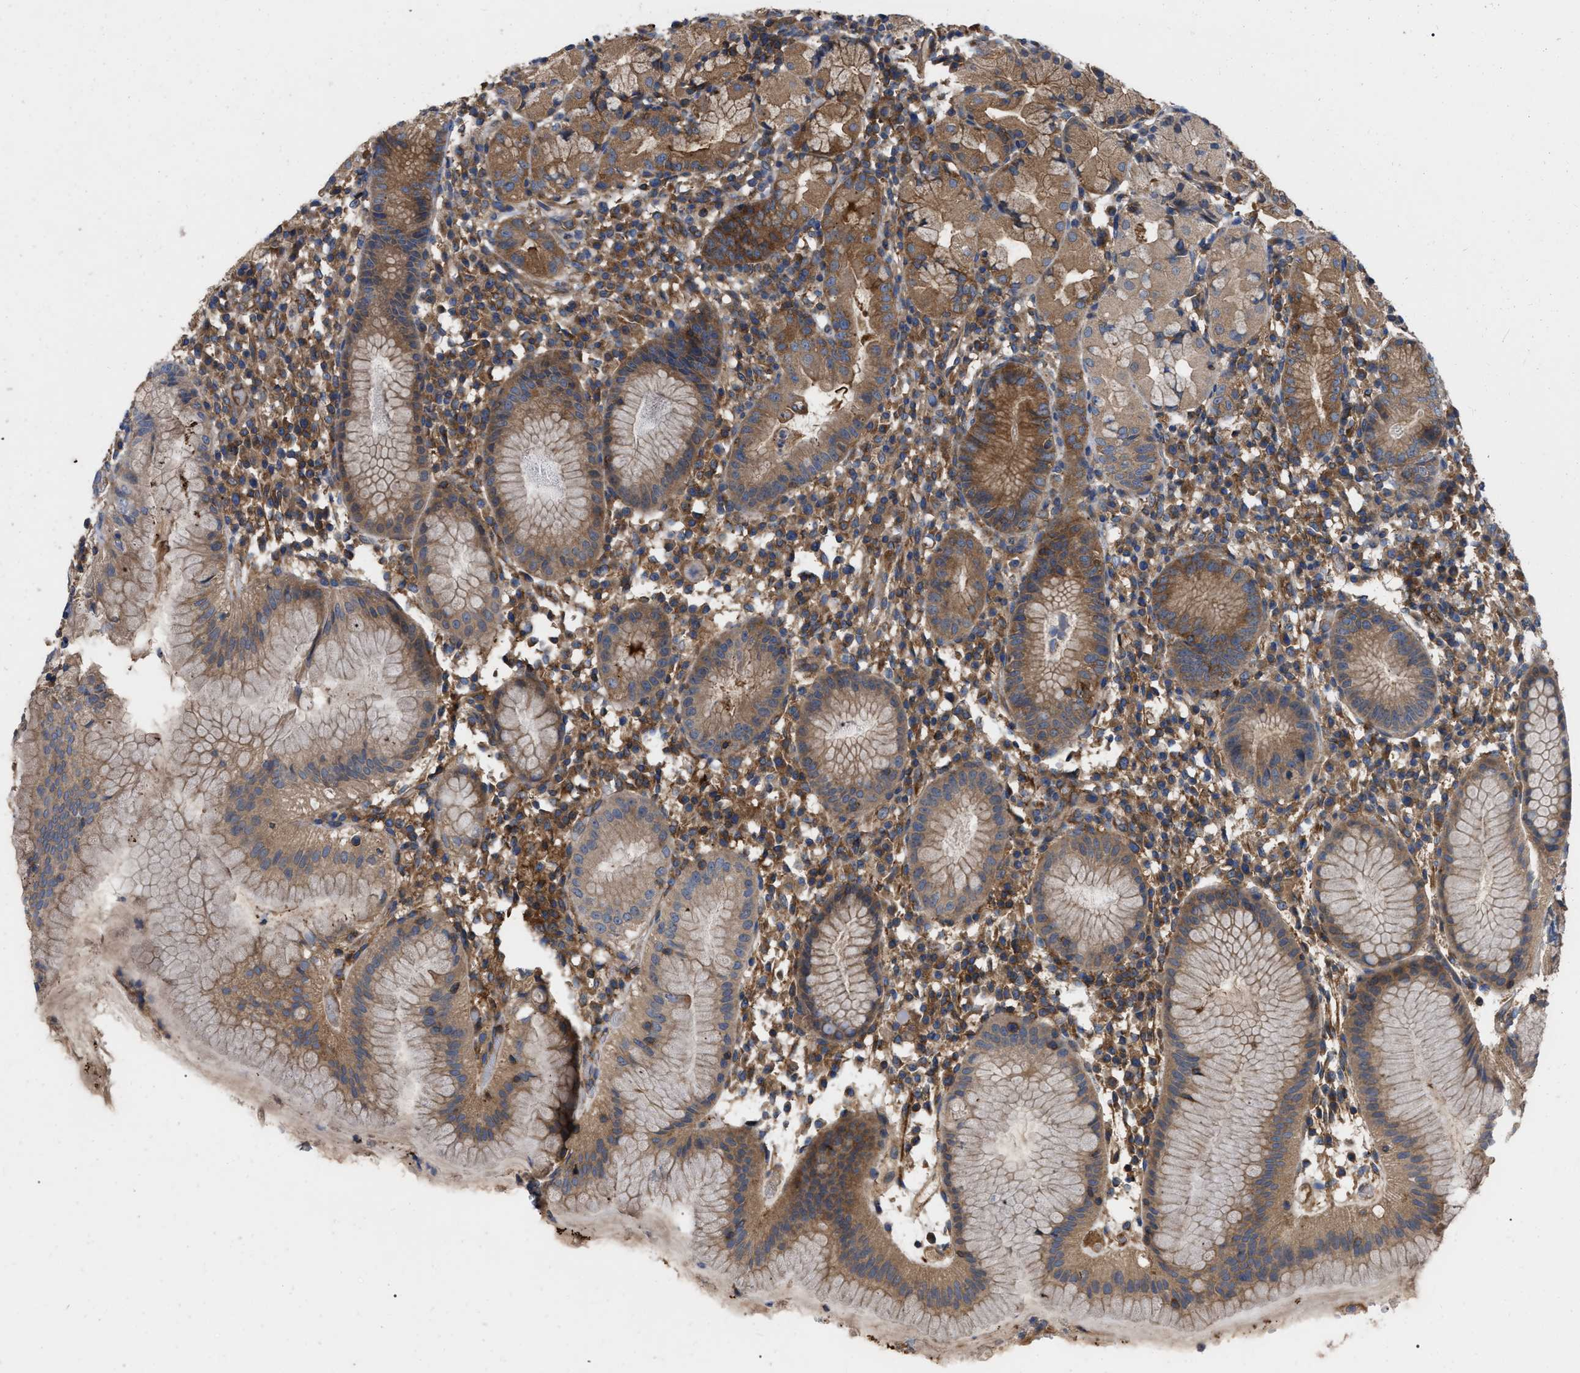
{"staining": {"intensity": "moderate", "quantity": ">75%", "location": "cytoplasmic/membranous"}, "tissue": "stomach", "cell_type": "Glandular cells", "image_type": "normal", "snomed": [{"axis": "morphology", "description": "Normal tissue, NOS"}, {"axis": "topography", "description": "Stomach"}, {"axis": "topography", "description": "Stomach, lower"}], "caption": "Stomach stained for a protein (brown) reveals moderate cytoplasmic/membranous positive positivity in about >75% of glandular cells.", "gene": "RABEP1", "patient": {"sex": "female", "age": 75}}